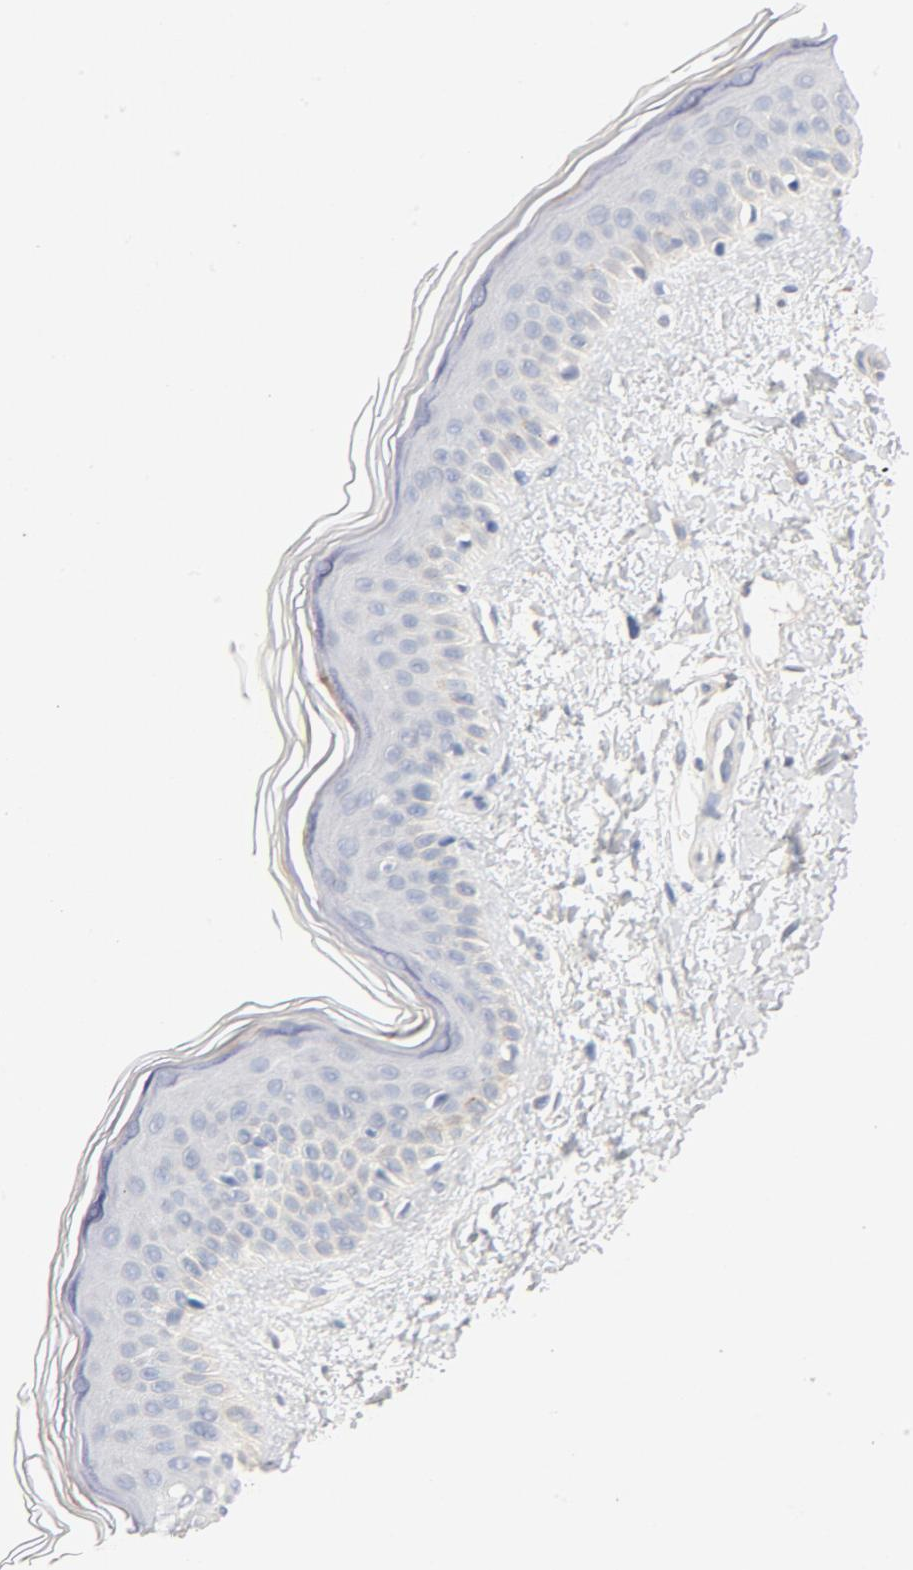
{"staining": {"intensity": "negative", "quantity": "none", "location": "none"}, "tissue": "skin", "cell_type": "Fibroblasts", "image_type": "normal", "snomed": [{"axis": "morphology", "description": "Normal tissue, NOS"}, {"axis": "topography", "description": "Skin"}], "caption": "Photomicrograph shows no significant protein staining in fibroblasts of normal skin.", "gene": "STAT1", "patient": {"sex": "female", "age": 19}}